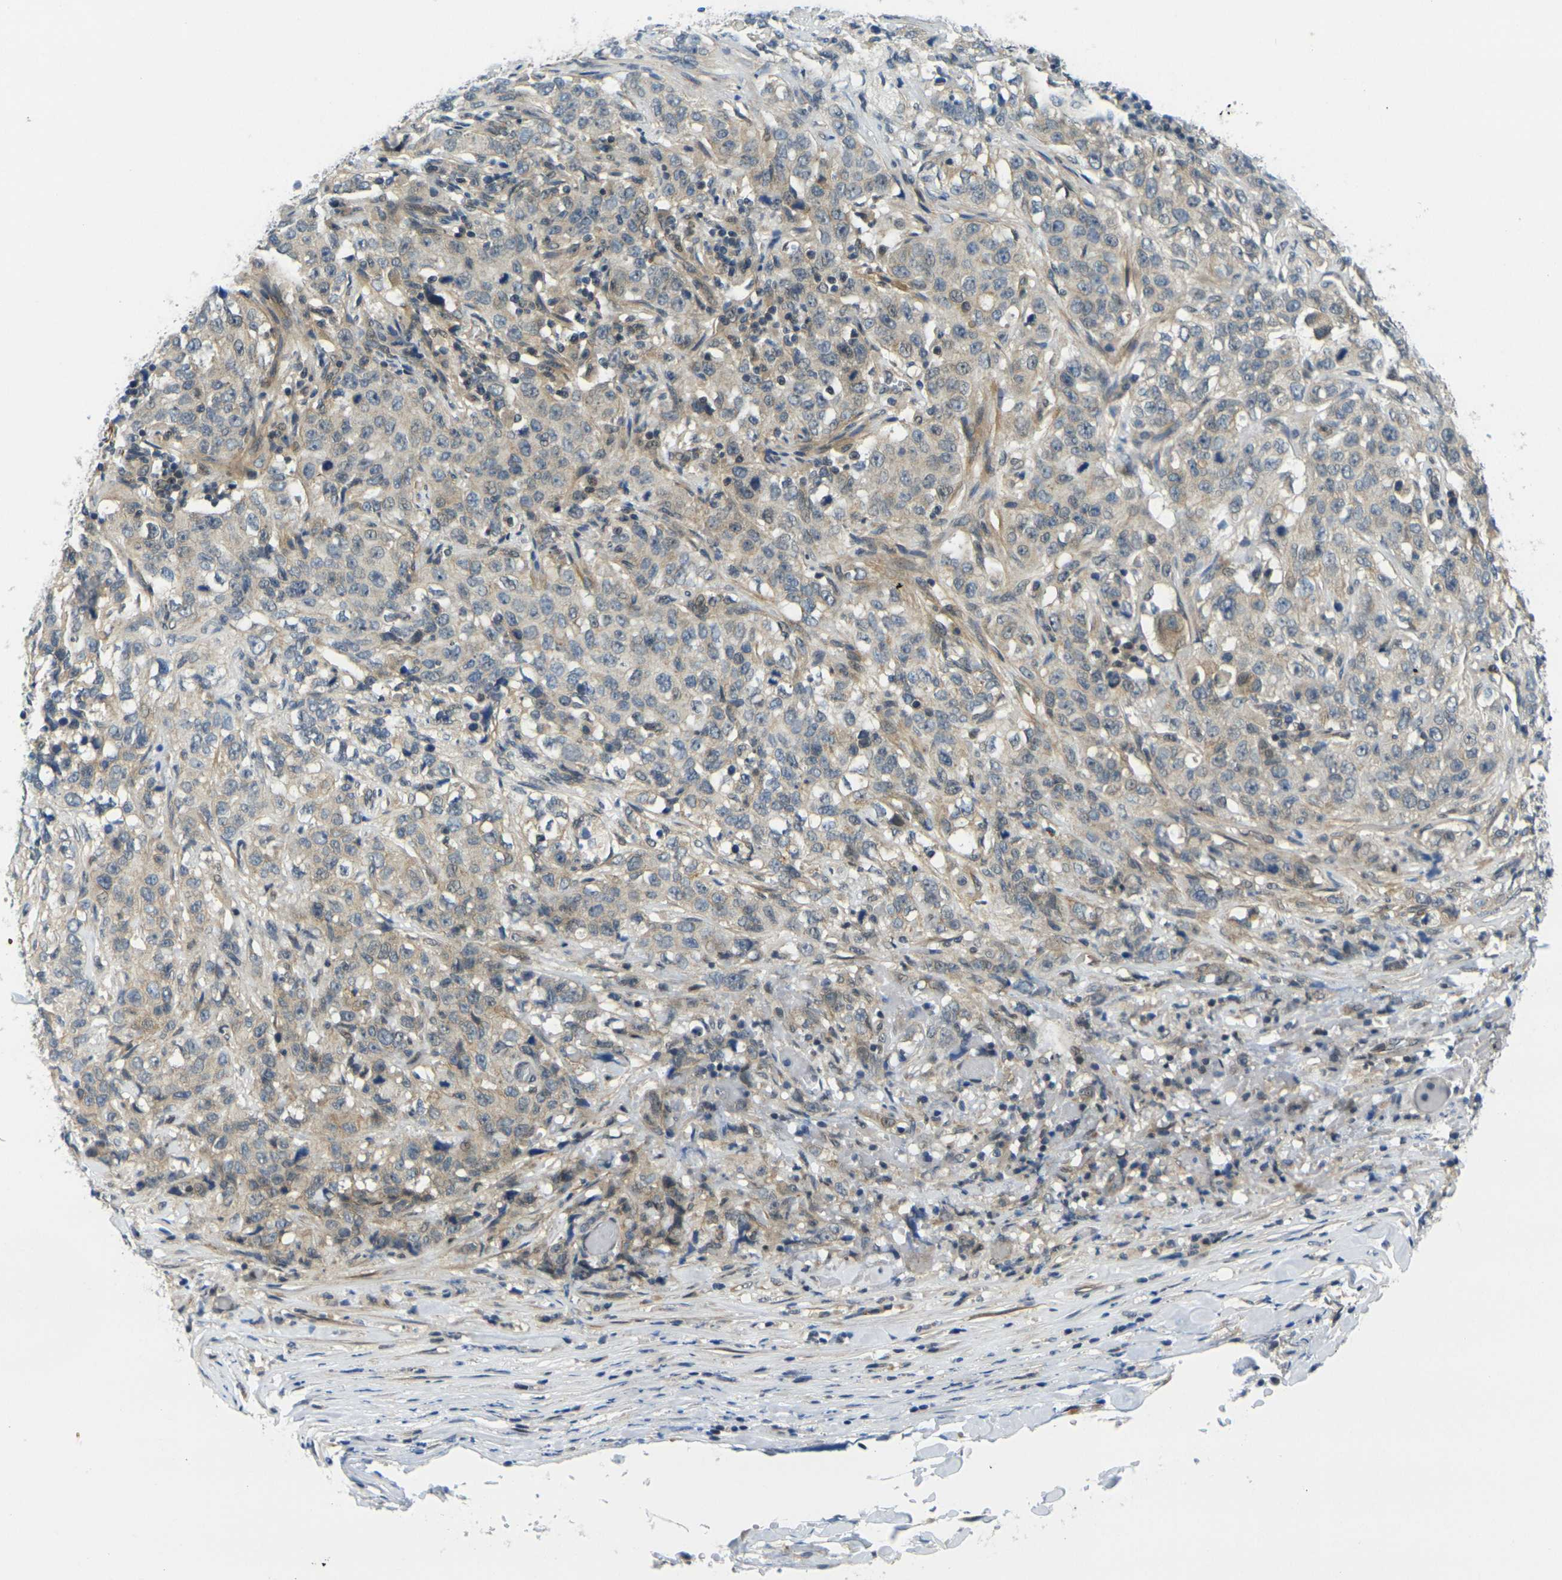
{"staining": {"intensity": "weak", "quantity": "25%-75%", "location": "cytoplasmic/membranous"}, "tissue": "stomach cancer", "cell_type": "Tumor cells", "image_type": "cancer", "snomed": [{"axis": "morphology", "description": "Adenocarcinoma, NOS"}, {"axis": "topography", "description": "Stomach"}], "caption": "Stomach adenocarcinoma stained with IHC reveals weak cytoplasmic/membranous positivity in about 25%-75% of tumor cells. (brown staining indicates protein expression, while blue staining denotes nuclei).", "gene": "KCTD10", "patient": {"sex": "male", "age": 48}}